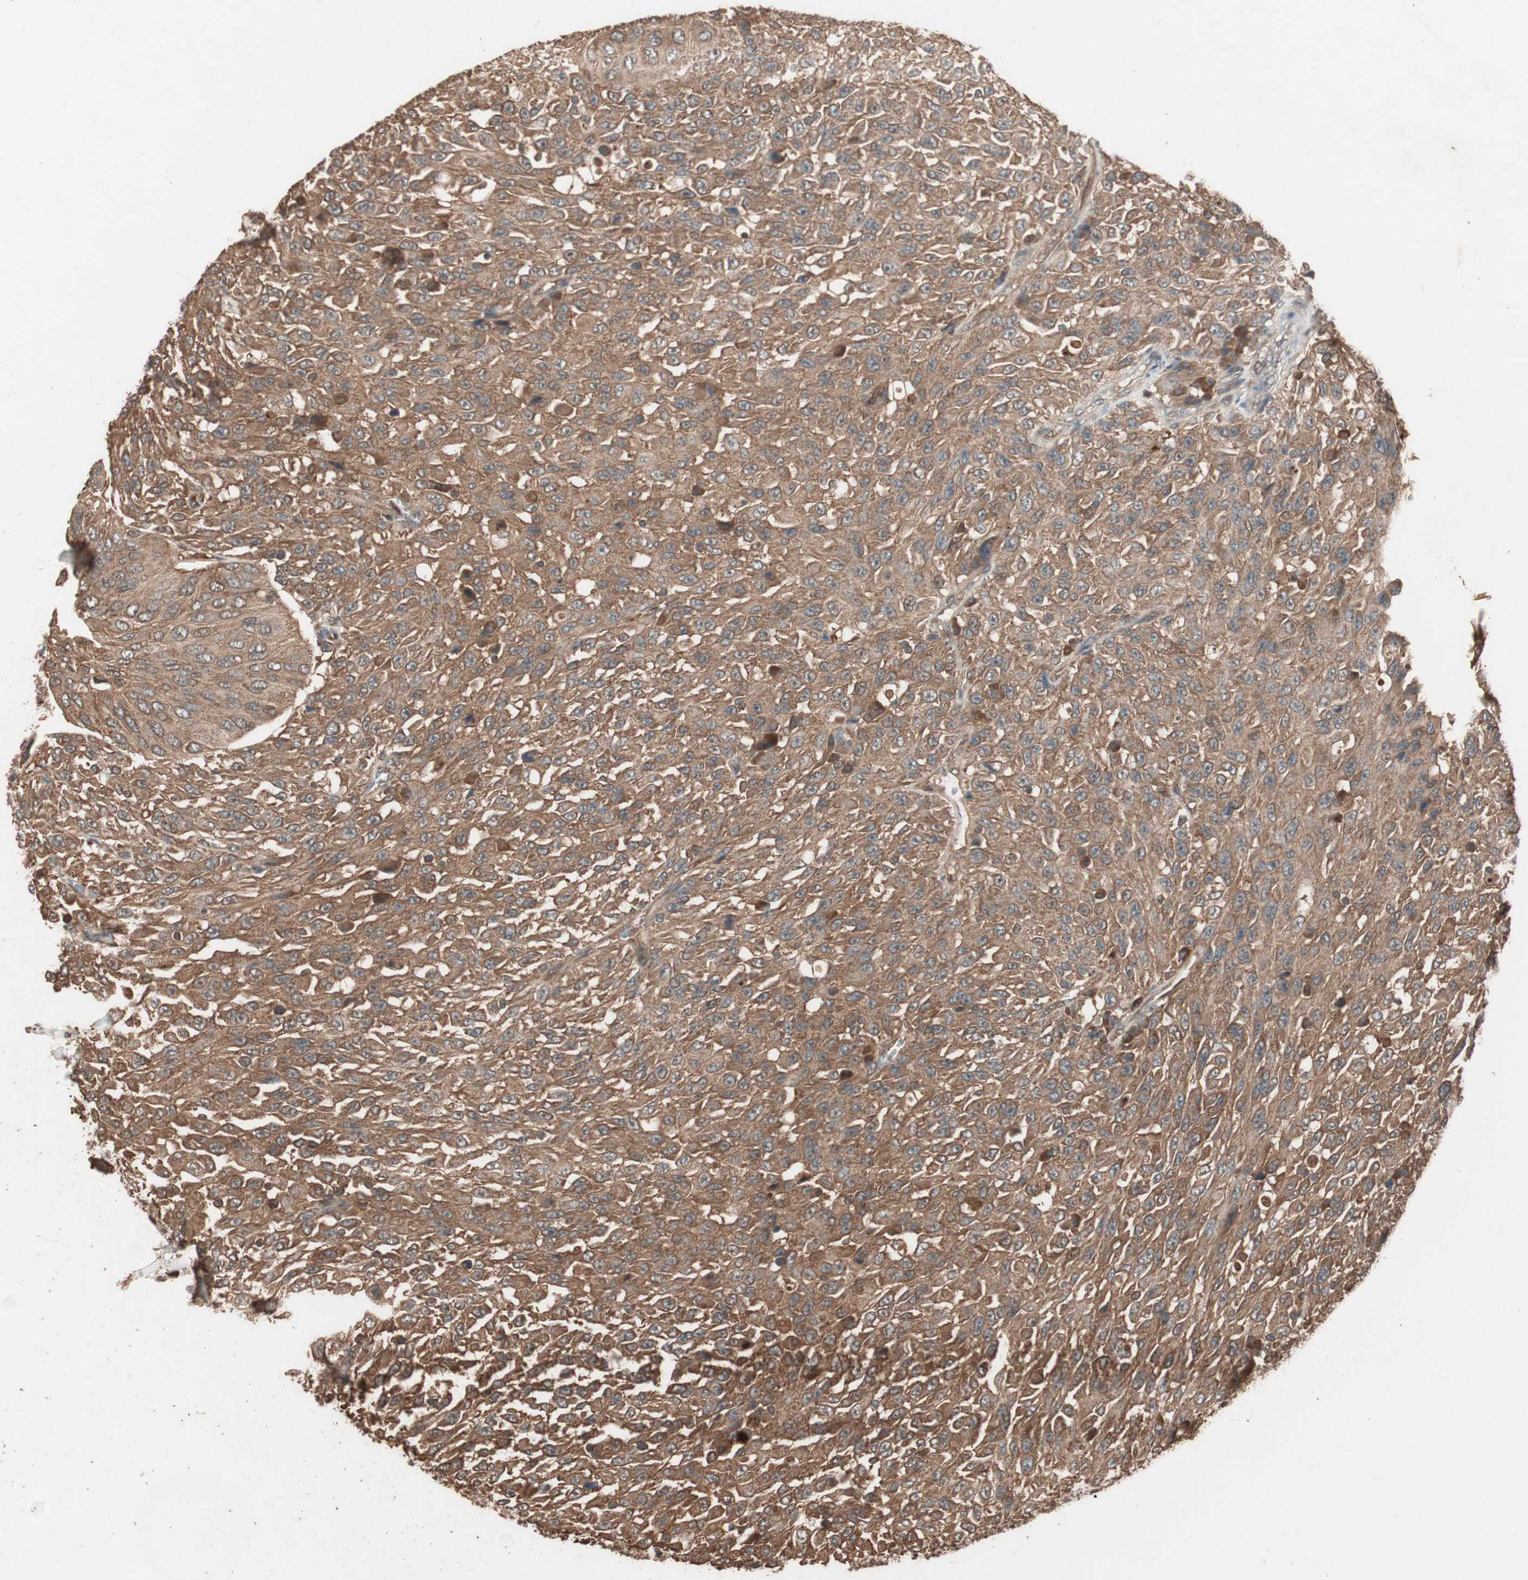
{"staining": {"intensity": "moderate", "quantity": ">75%", "location": "cytoplasmic/membranous"}, "tissue": "urothelial cancer", "cell_type": "Tumor cells", "image_type": "cancer", "snomed": [{"axis": "morphology", "description": "Urothelial carcinoma, High grade"}, {"axis": "topography", "description": "Urinary bladder"}], "caption": "This is a photomicrograph of IHC staining of urothelial carcinoma (high-grade), which shows moderate expression in the cytoplasmic/membranous of tumor cells.", "gene": "CCN4", "patient": {"sex": "male", "age": 66}}